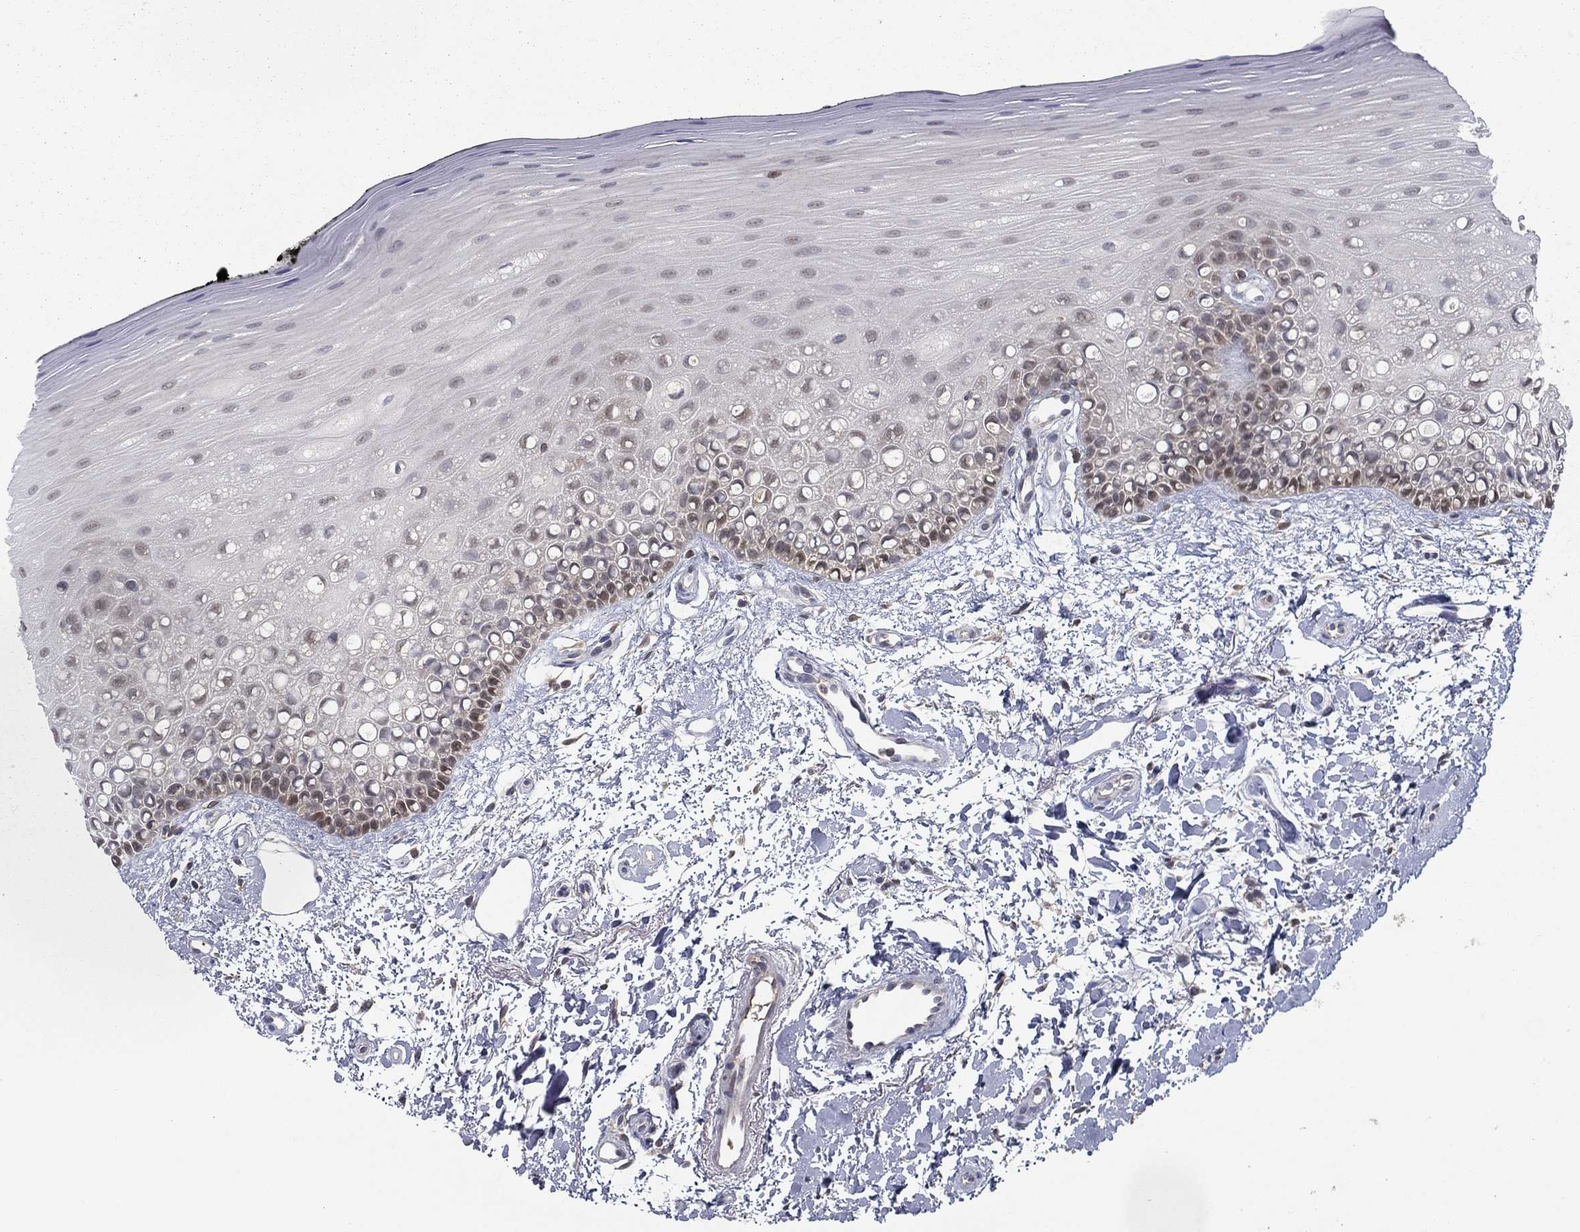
{"staining": {"intensity": "weak", "quantity": "<25%", "location": "nuclear"}, "tissue": "oral mucosa", "cell_type": "Squamous epithelial cells", "image_type": "normal", "snomed": [{"axis": "morphology", "description": "Normal tissue, NOS"}, {"axis": "topography", "description": "Oral tissue"}], "caption": "DAB (3,3'-diaminobenzidine) immunohistochemical staining of unremarkable human oral mucosa exhibits no significant staining in squamous epithelial cells. Brightfield microscopy of immunohistochemistry (IHC) stained with DAB (brown) and hematoxylin (blue), captured at high magnification.", "gene": "NIT2", "patient": {"sex": "female", "age": 78}}